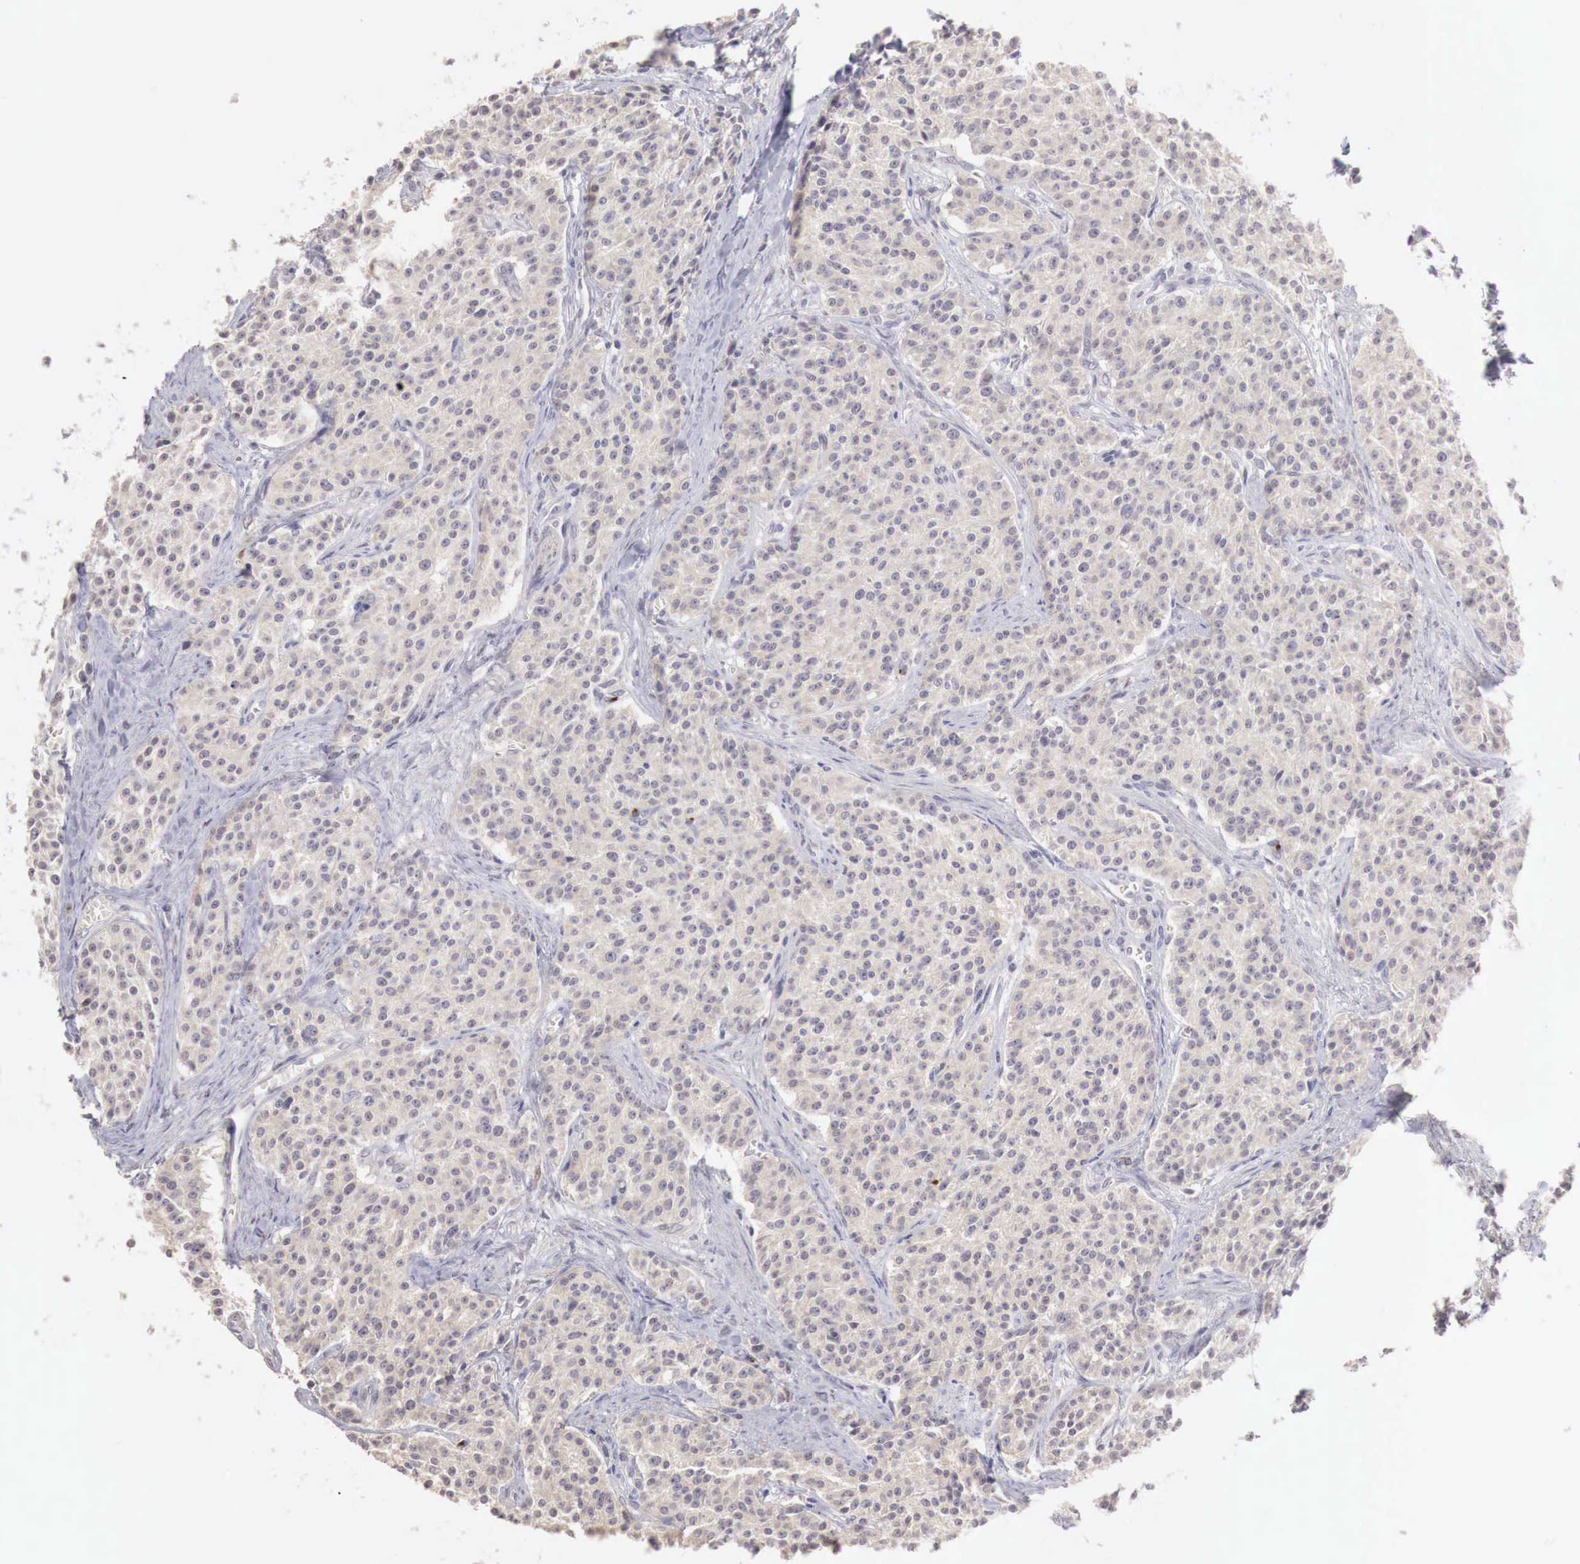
{"staining": {"intensity": "weak", "quantity": ">75%", "location": "cytoplasmic/membranous"}, "tissue": "carcinoid", "cell_type": "Tumor cells", "image_type": "cancer", "snomed": [{"axis": "morphology", "description": "Carcinoid, malignant, NOS"}, {"axis": "topography", "description": "Stomach"}], "caption": "Immunohistochemistry (DAB (3,3'-diaminobenzidine)) staining of human carcinoid (malignant) shows weak cytoplasmic/membranous protein staining in approximately >75% of tumor cells.", "gene": "TBC1D9", "patient": {"sex": "female", "age": 76}}